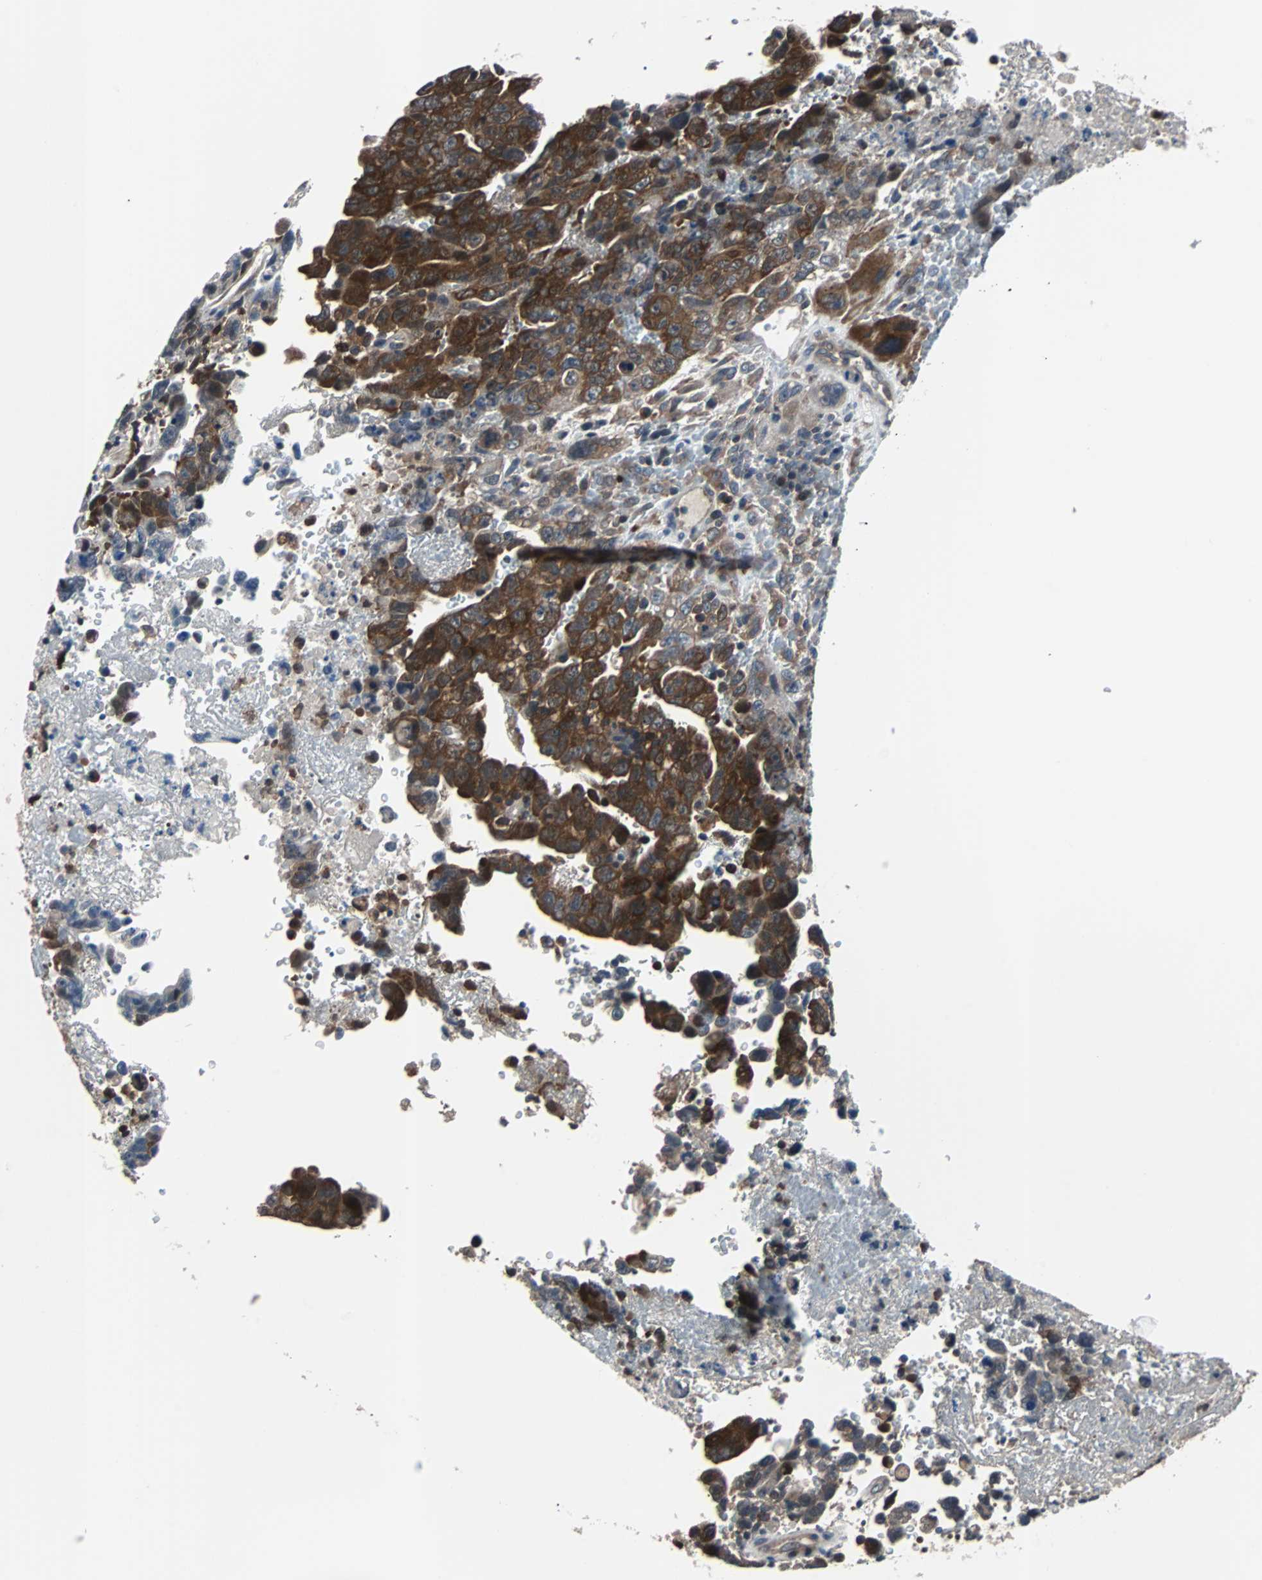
{"staining": {"intensity": "strong", "quantity": ">75%", "location": "cytoplasmic/membranous"}, "tissue": "testis cancer", "cell_type": "Tumor cells", "image_type": "cancer", "snomed": [{"axis": "morphology", "description": "Carcinoma, Embryonal, NOS"}, {"axis": "topography", "description": "Testis"}], "caption": "Strong cytoplasmic/membranous positivity for a protein is present in about >75% of tumor cells of testis cancer (embryonal carcinoma) using immunohistochemistry (IHC).", "gene": "PAK1", "patient": {"sex": "male", "age": 28}}